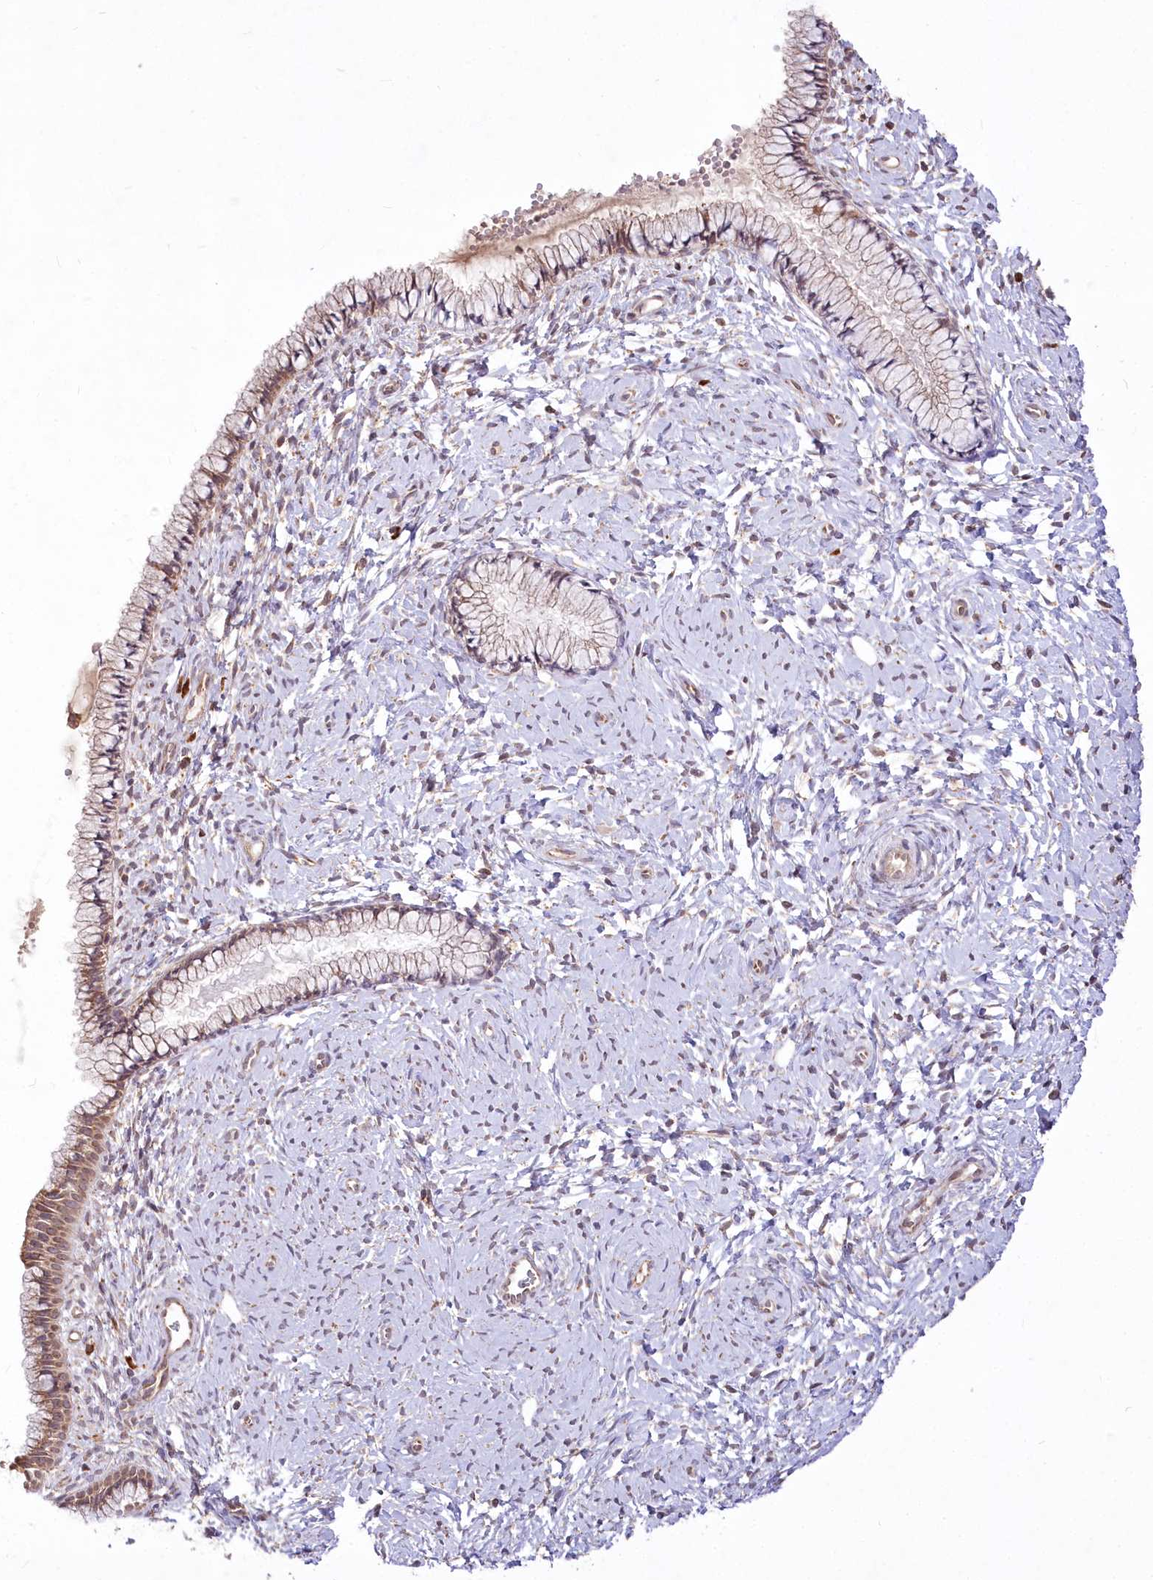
{"staining": {"intensity": "weak", "quantity": "25%-75%", "location": "cytoplasmic/membranous"}, "tissue": "cervix", "cell_type": "Glandular cells", "image_type": "normal", "snomed": [{"axis": "morphology", "description": "Normal tissue, NOS"}, {"axis": "topography", "description": "Cervix"}], "caption": "Immunohistochemical staining of normal cervix exhibits low levels of weak cytoplasmic/membranous staining in about 25%-75% of glandular cells.", "gene": "STT3B", "patient": {"sex": "female", "age": 33}}